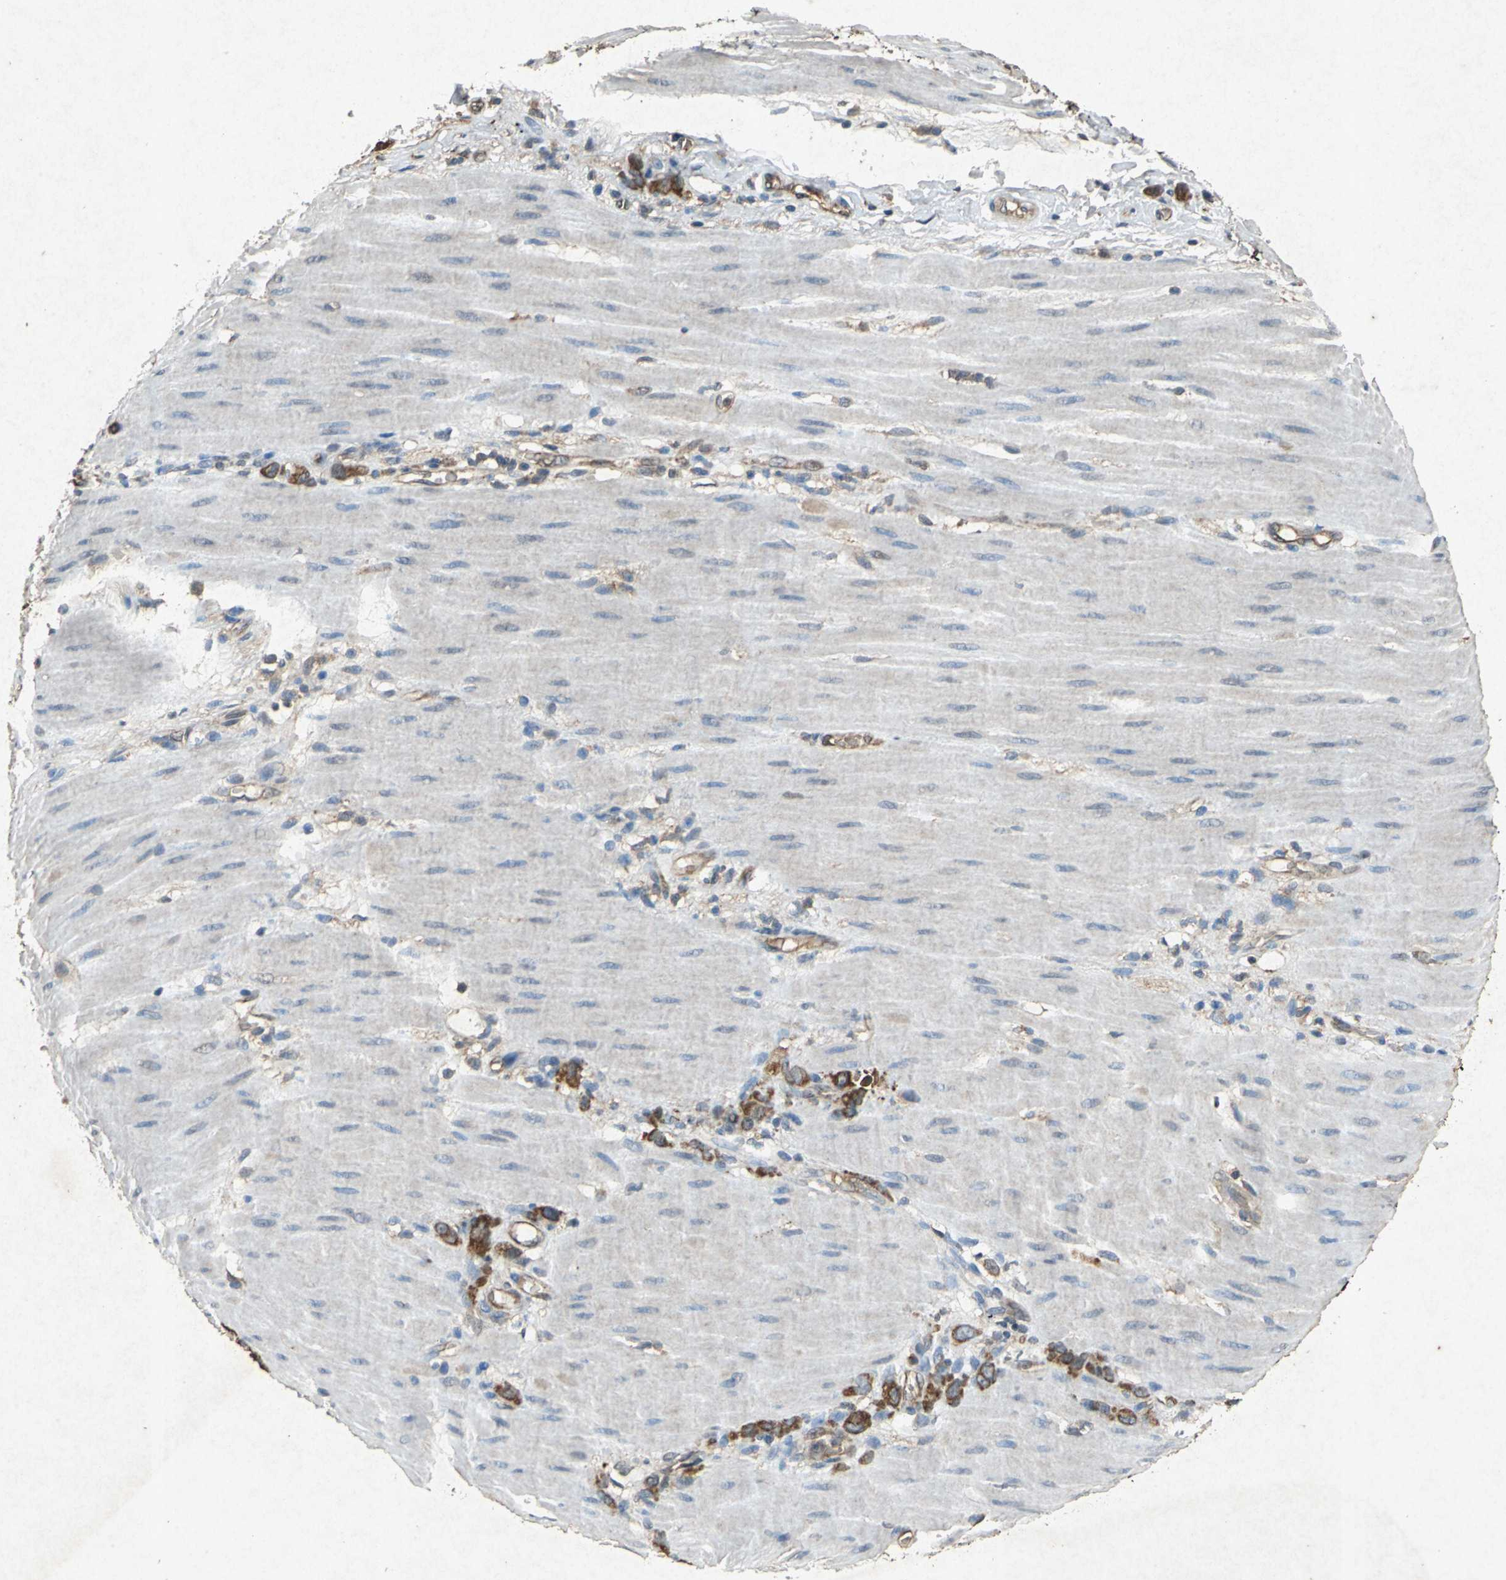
{"staining": {"intensity": "strong", "quantity": ">75%", "location": "cytoplasmic/membranous"}, "tissue": "stomach cancer", "cell_type": "Tumor cells", "image_type": "cancer", "snomed": [{"axis": "morphology", "description": "Adenocarcinoma, NOS"}, {"axis": "topography", "description": "Stomach"}], "caption": "Protein expression analysis of human stomach cancer reveals strong cytoplasmic/membranous staining in approximately >75% of tumor cells. (DAB IHC with brightfield microscopy, high magnification).", "gene": "HSP90AB1", "patient": {"sex": "male", "age": 82}}